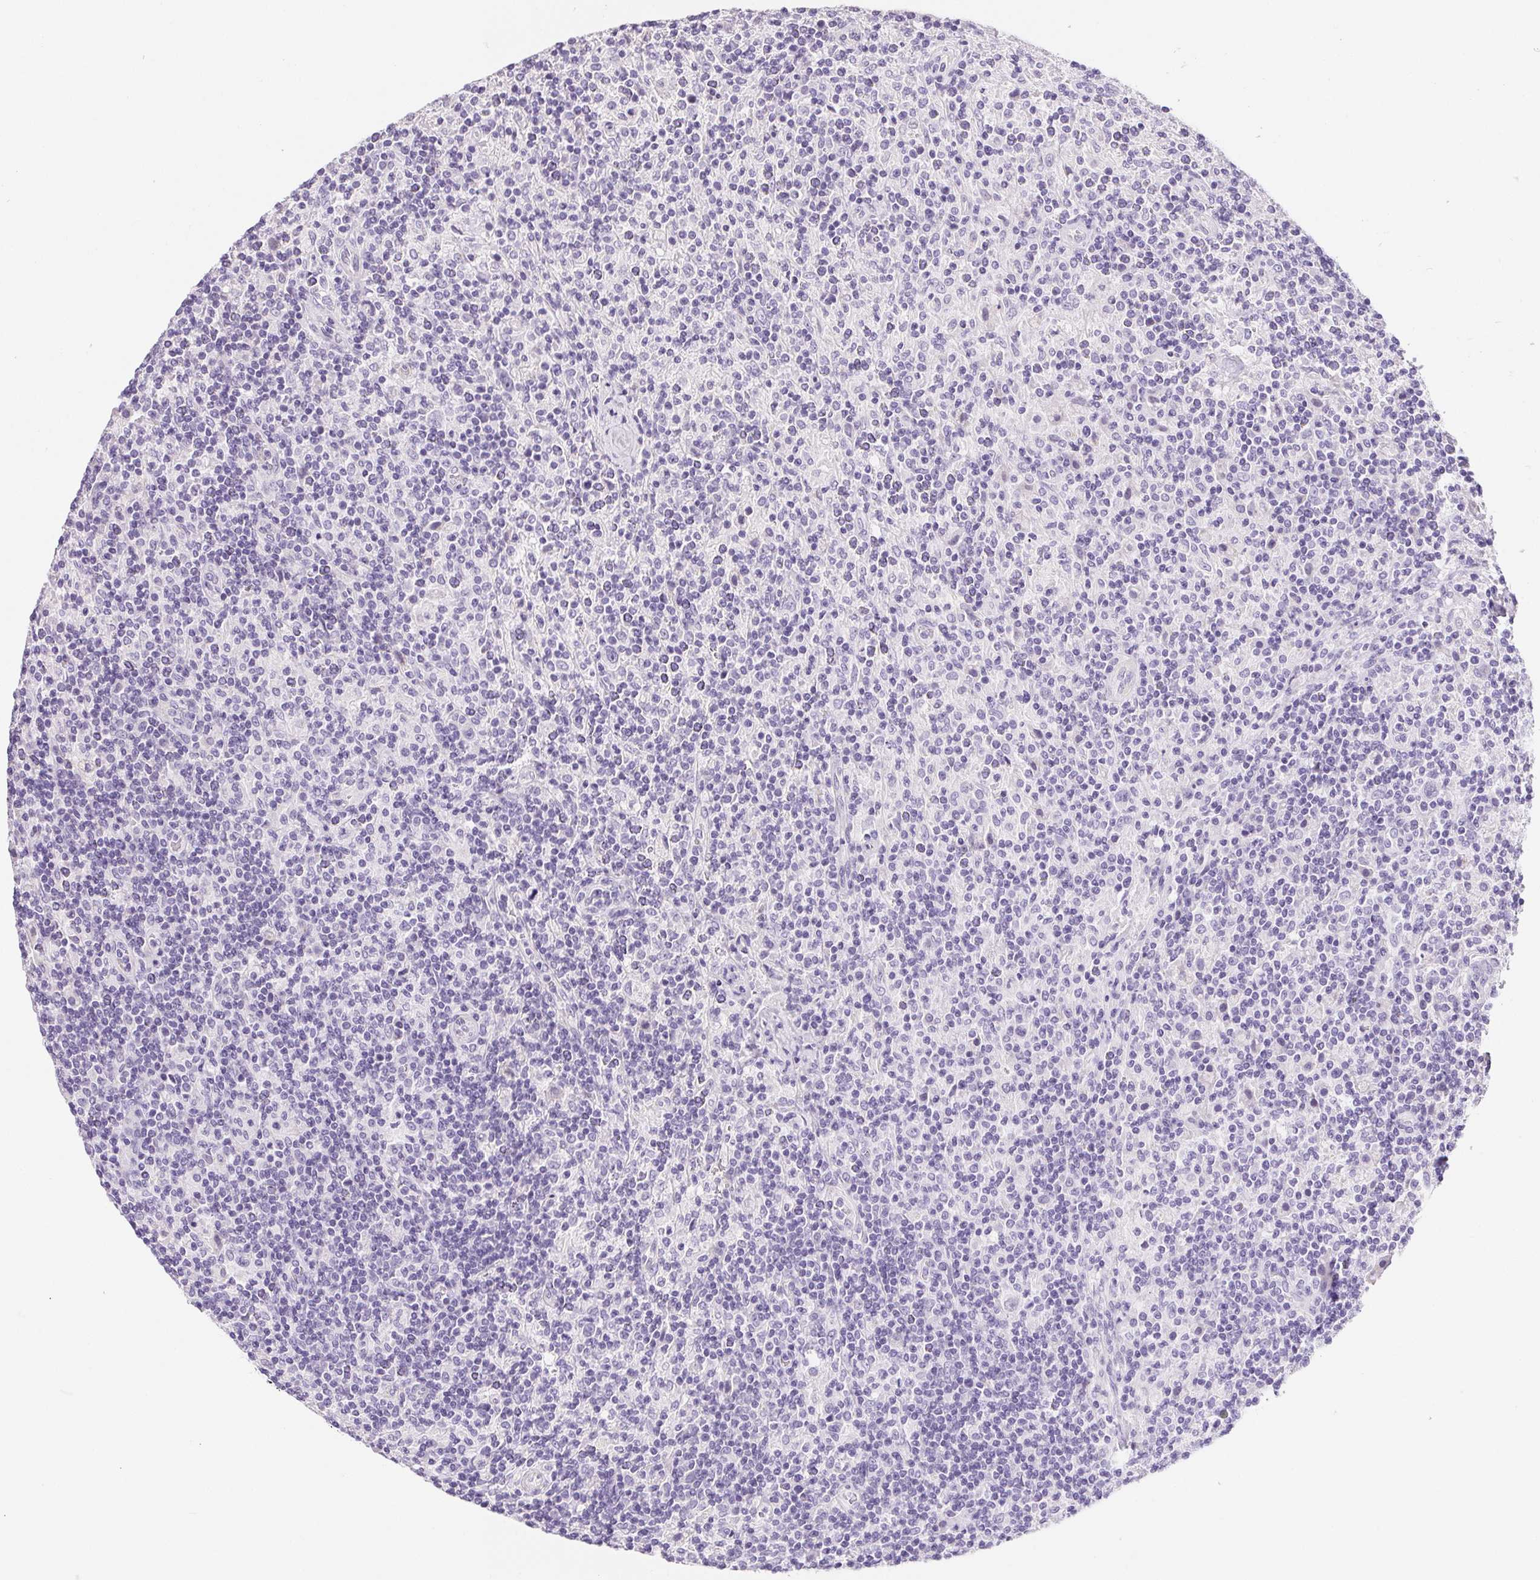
{"staining": {"intensity": "negative", "quantity": "none", "location": "none"}, "tissue": "lymphoma", "cell_type": "Tumor cells", "image_type": "cancer", "snomed": [{"axis": "morphology", "description": "Hodgkin's disease, NOS"}, {"axis": "topography", "description": "Lymph node"}], "caption": "IHC histopathology image of neoplastic tissue: human Hodgkin's disease stained with DAB (3,3'-diaminobenzidine) exhibits no significant protein expression in tumor cells.", "gene": "AQP5", "patient": {"sex": "male", "age": 70}}